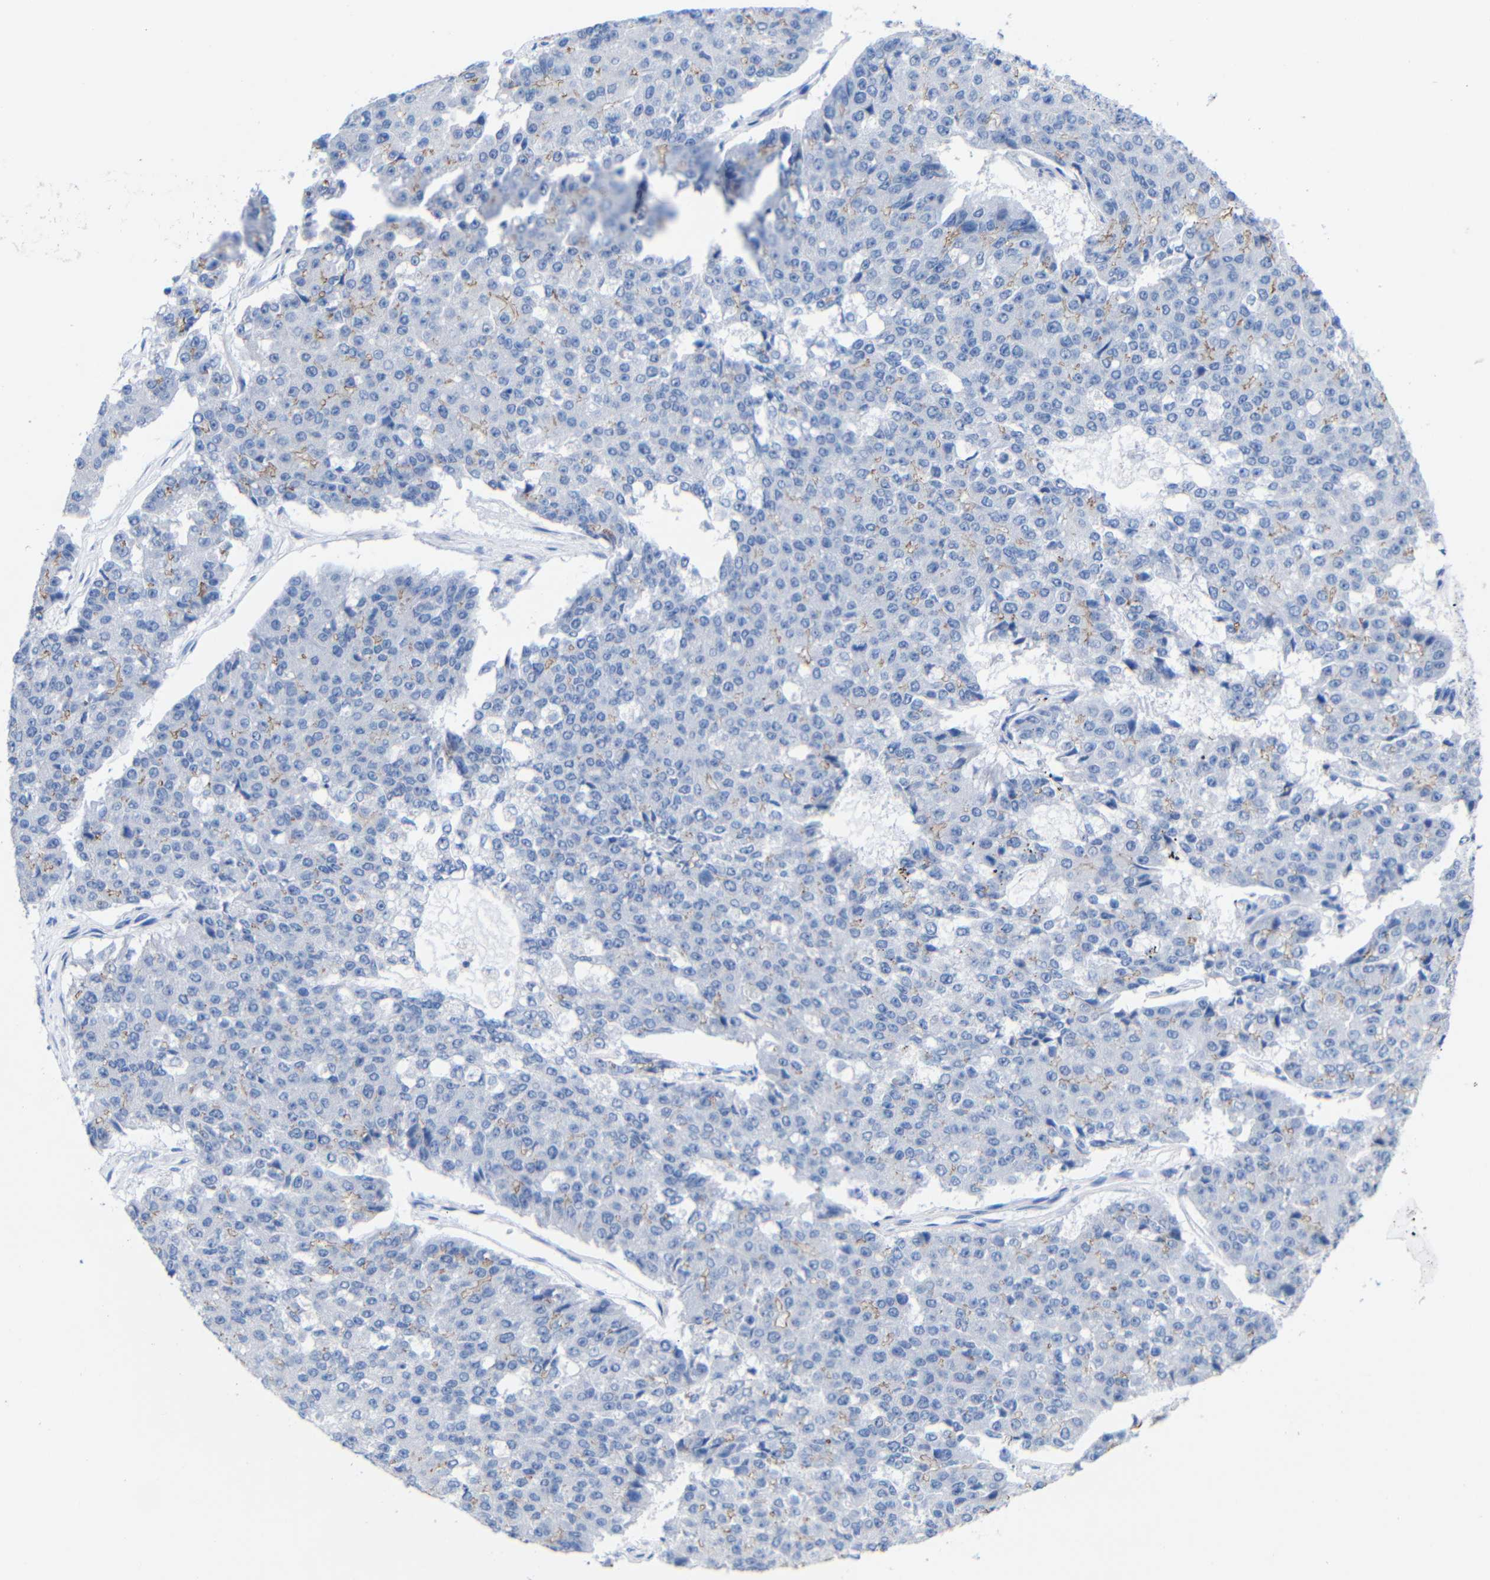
{"staining": {"intensity": "negative", "quantity": "none", "location": "none"}, "tissue": "pancreatic cancer", "cell_type": "Tumor cells", "image_type": "cancer", "snomed": [{"axis": "morphology", "description": "Adenocarcinoma, NOS"}, {"axis": "topography", "description": "Pancreas"}], "caption": "Tumor cells show no significant protein staining in pancreatic cancer. The staining is performed using DAB brown chromogen with nuclei counter-stained in using hematoxylin.", "gene": "CGNL1", "patient": {"sex": "male", "age": 50}}